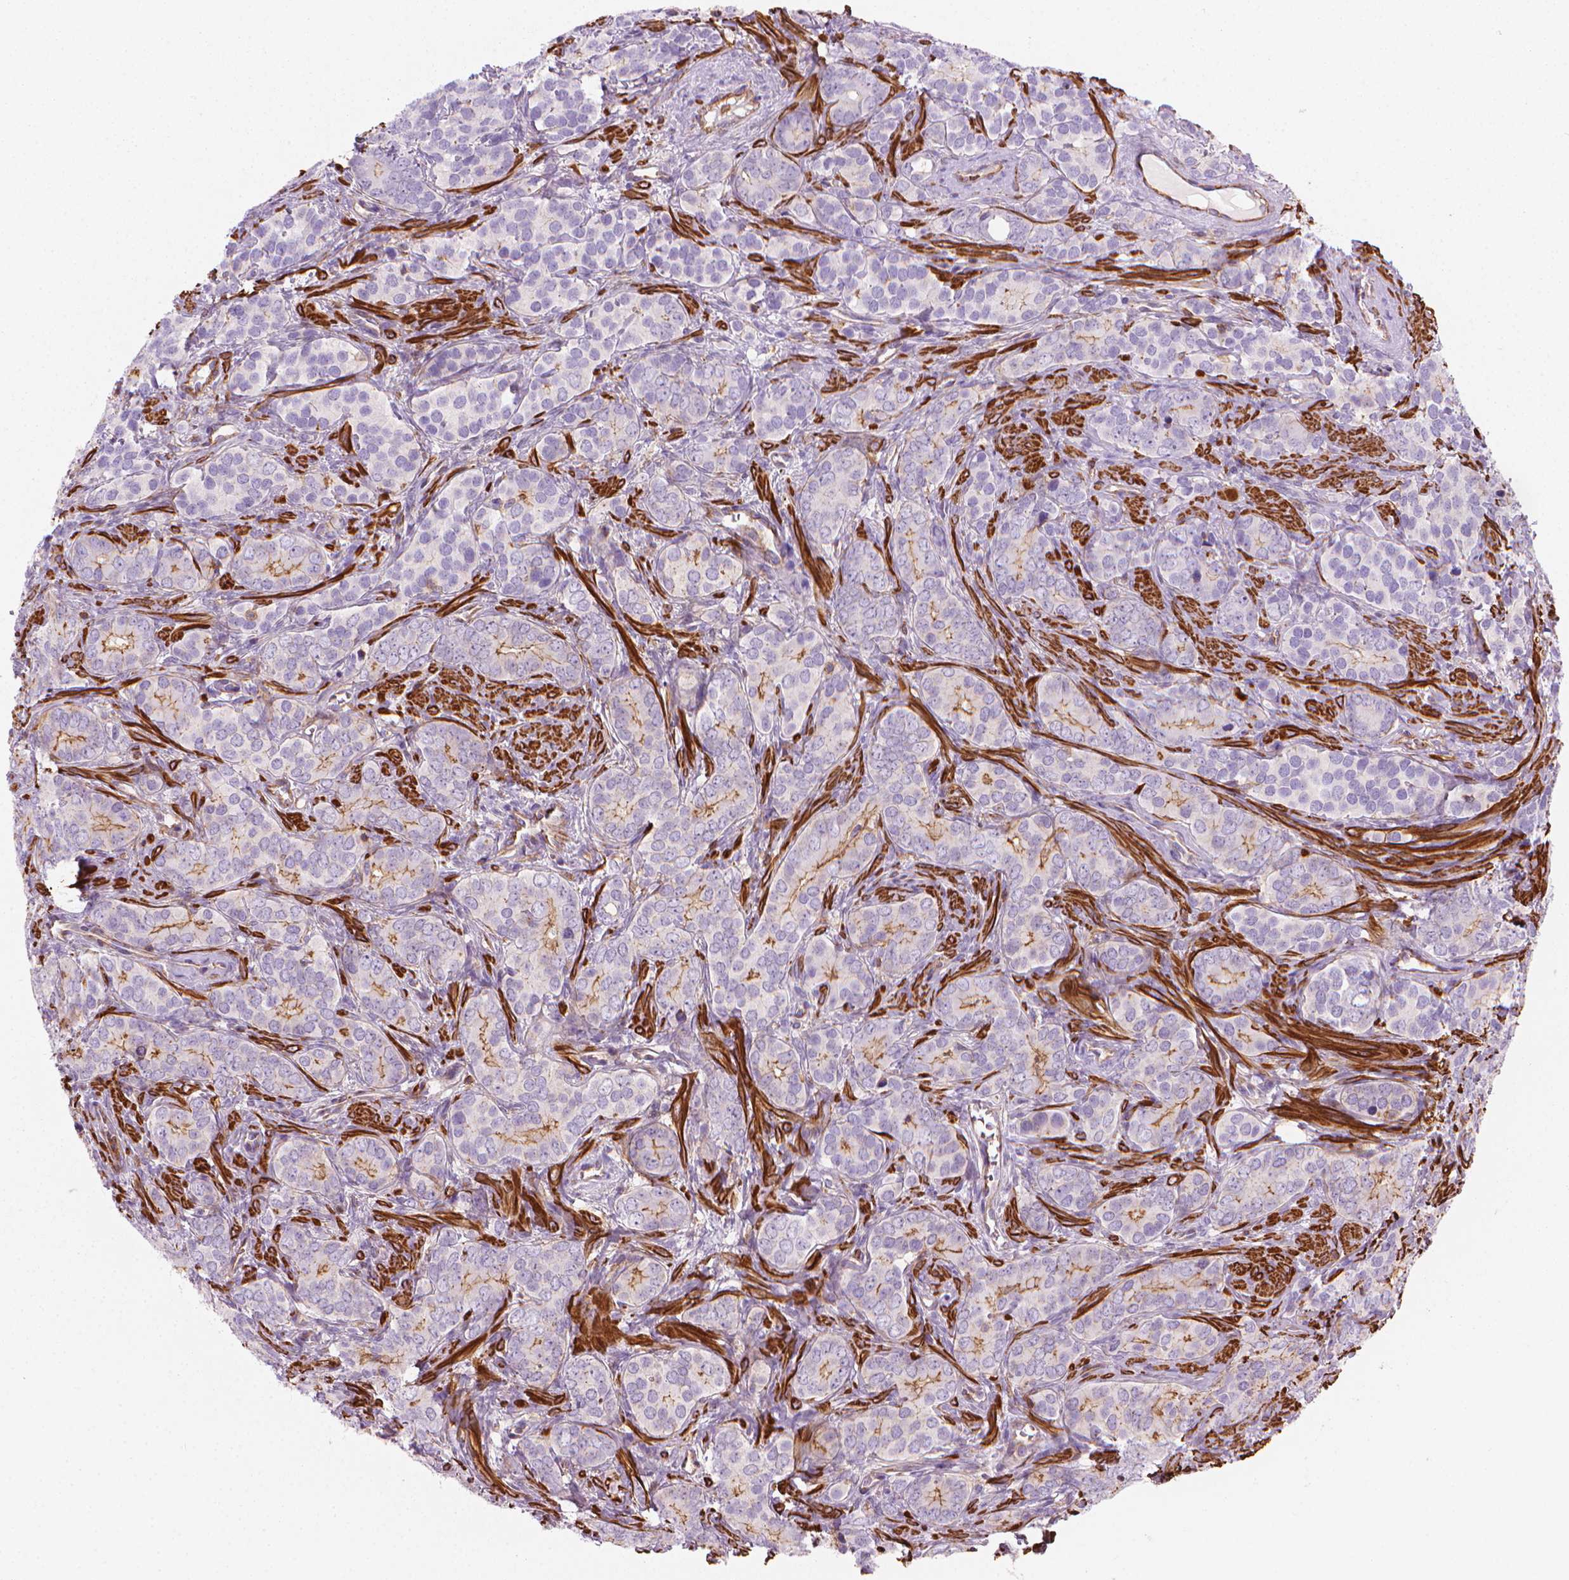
{"staining": {"intensity": "moderate", "quantity": "<25%", "location": "cytoplasmic/membranous"}, "tissue": "prostate cancer", "cell_type": "Tumor cells", "image_type": "cancer", "snomed": [{"axis": "morphology", "description": "Adenocarcinoma, High grade"}, {"axis": "topography", "description": "Prostate"}], "caption": "High-magnification brightfield microscopy of prostate cancer (high-grade adenocarcinoma) stained with DAB (3,3'-diaminobenzidine) (brown) and counterstained with hematoxylin (blue). tumor cells exhibit moderate cytoplasmic/membranous staining is seen in approximately<25% of cells.", "gene": "PATJ", "patient": {"sex": "male", "age": 84}}